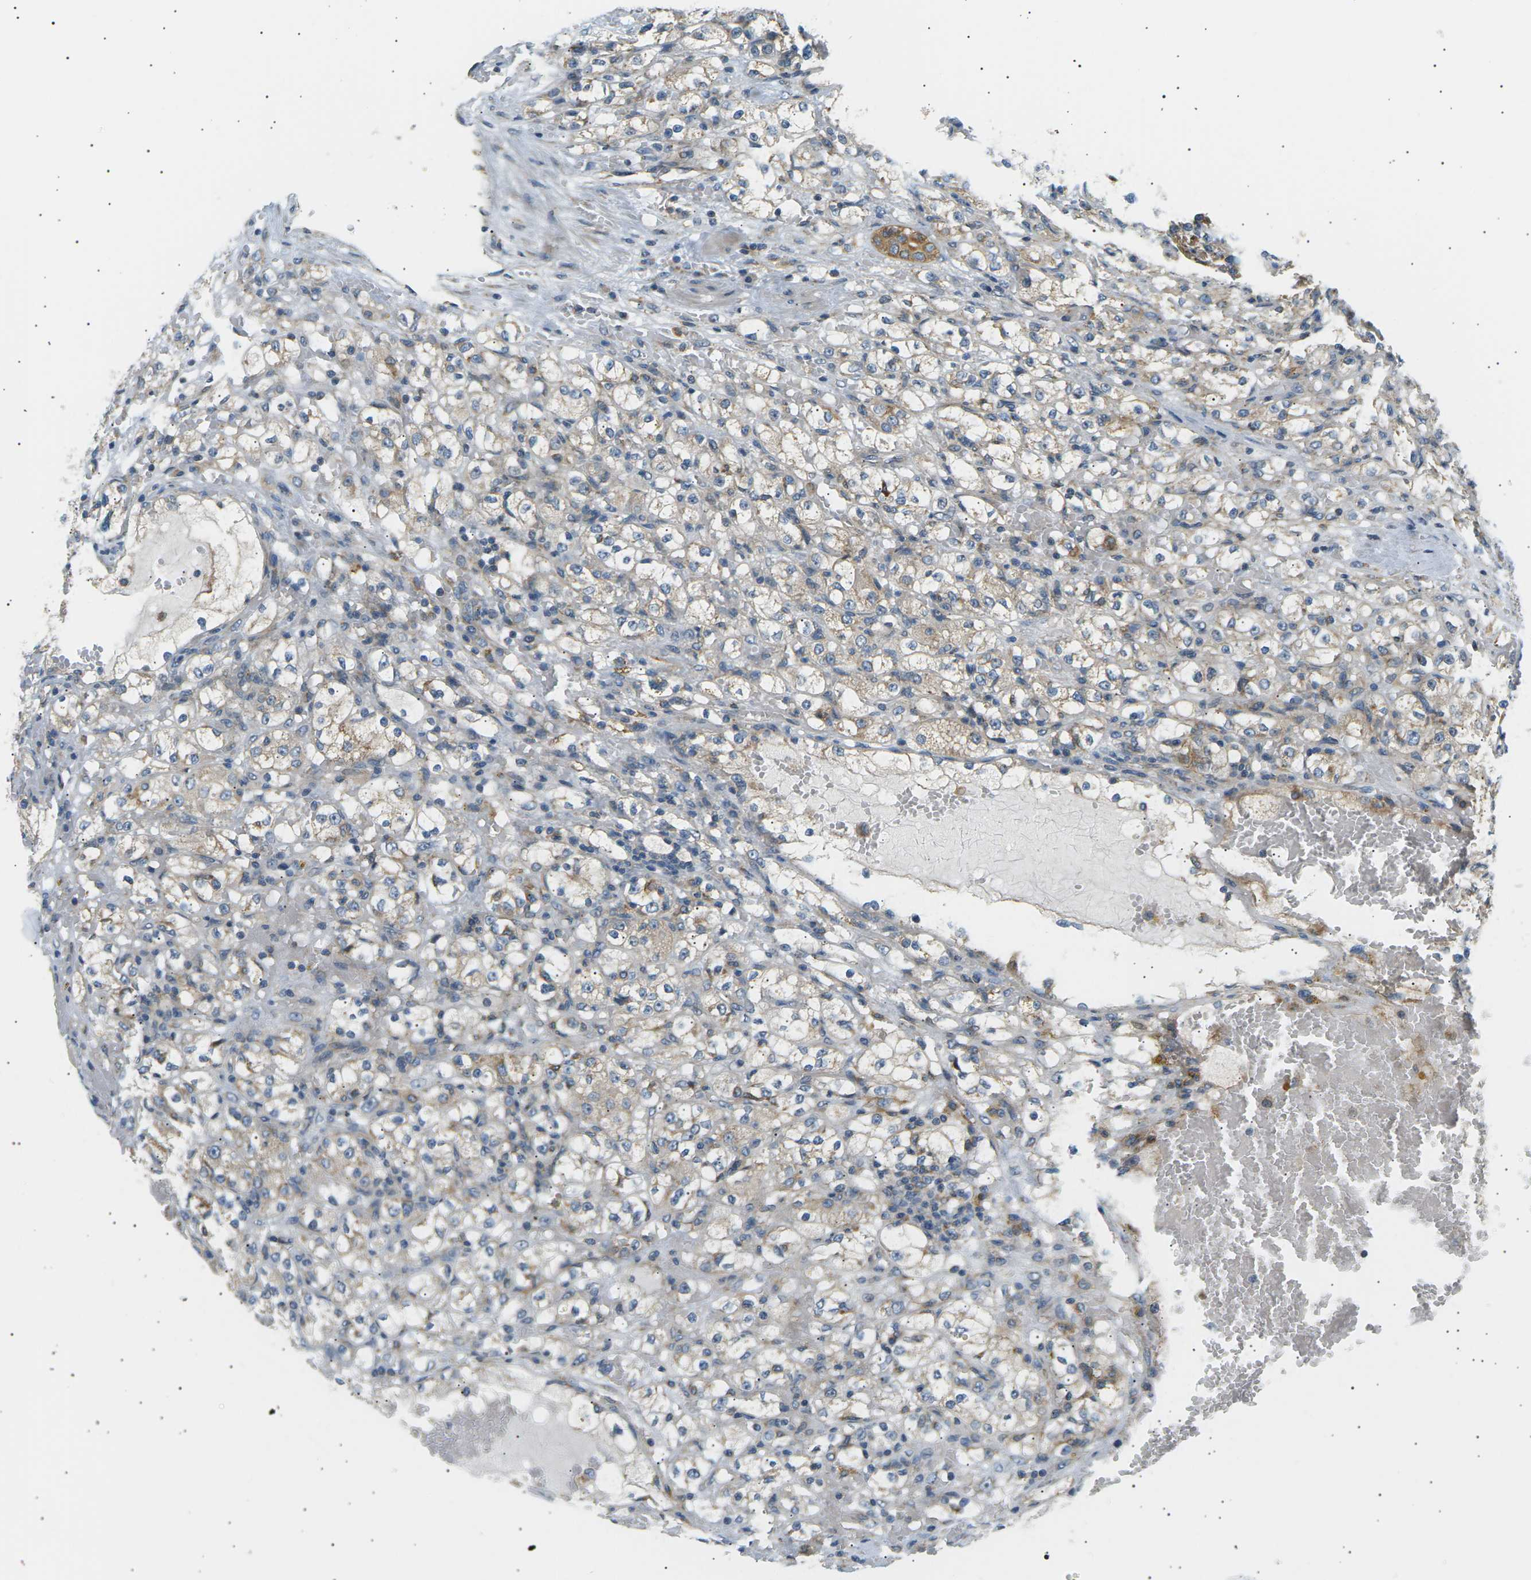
{"staining": {"intensity": "weak", "quantity": "<25%", "location": "cytoplasmic/membranous"}, "tissue": "renal cancer", "cell_type": "Tumor cells", "image_type": "cancer", "snomed": [{"axis": "morphology", "description": "Normal tissue, NOS"}, {"axis": "morphology", "description": "Adenocarcinoma, NOS"}, {"axis": "topography", "description": "Kidney"}], "caption": "A micrograph of human renal cancer (adenocarcinoma) is negative for staining in tumor cells.", "gene": "TBC1D8", "patient": {"sex": "male", "age": 61}}